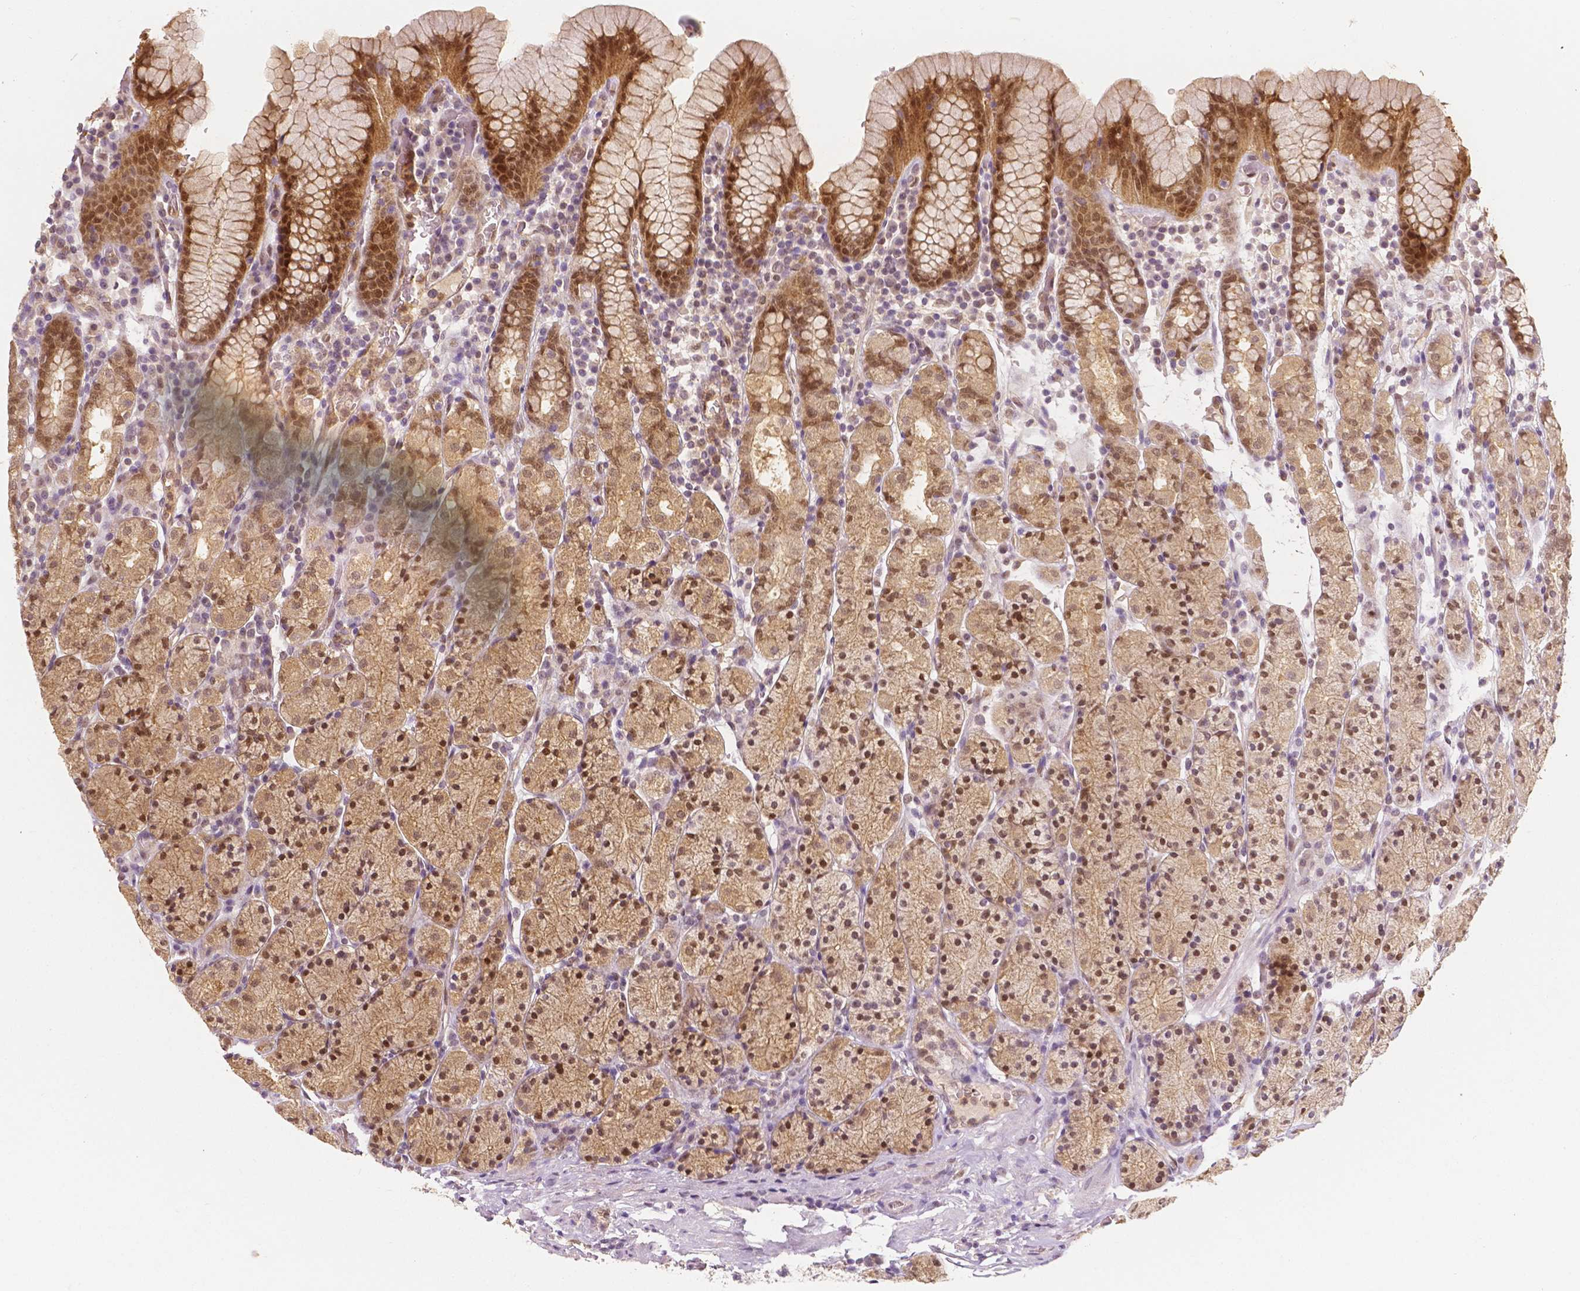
{"staining": {"intensity": "moderate", "quantity": "25%-75%", "location": "cytoplasmic/membranous,nuclear"}, "tissue": "stomach", "cell_type": "Glandular cells", "image_type": "normal", "snomed": [{"axis": "morphology", "description": "Normal tissue, NOS"}, {"axis": "topography", "description": "Stomach, upper"}, {"axis": "topography", "description": "Stomach"}], "caption": "IHC histopathology image of normal stomach: stomach stained using immunohistochemistry (IHC) demonstrates medium levels of moderate protein expression localized specifically in the cytoplasmic/membranous,nuclear of glandular cells, appearing as a cytoplasmic/membranous,nuclear brown color.", "gene": "NAPRT", "patient": {"sex": "male", "age": 62}}